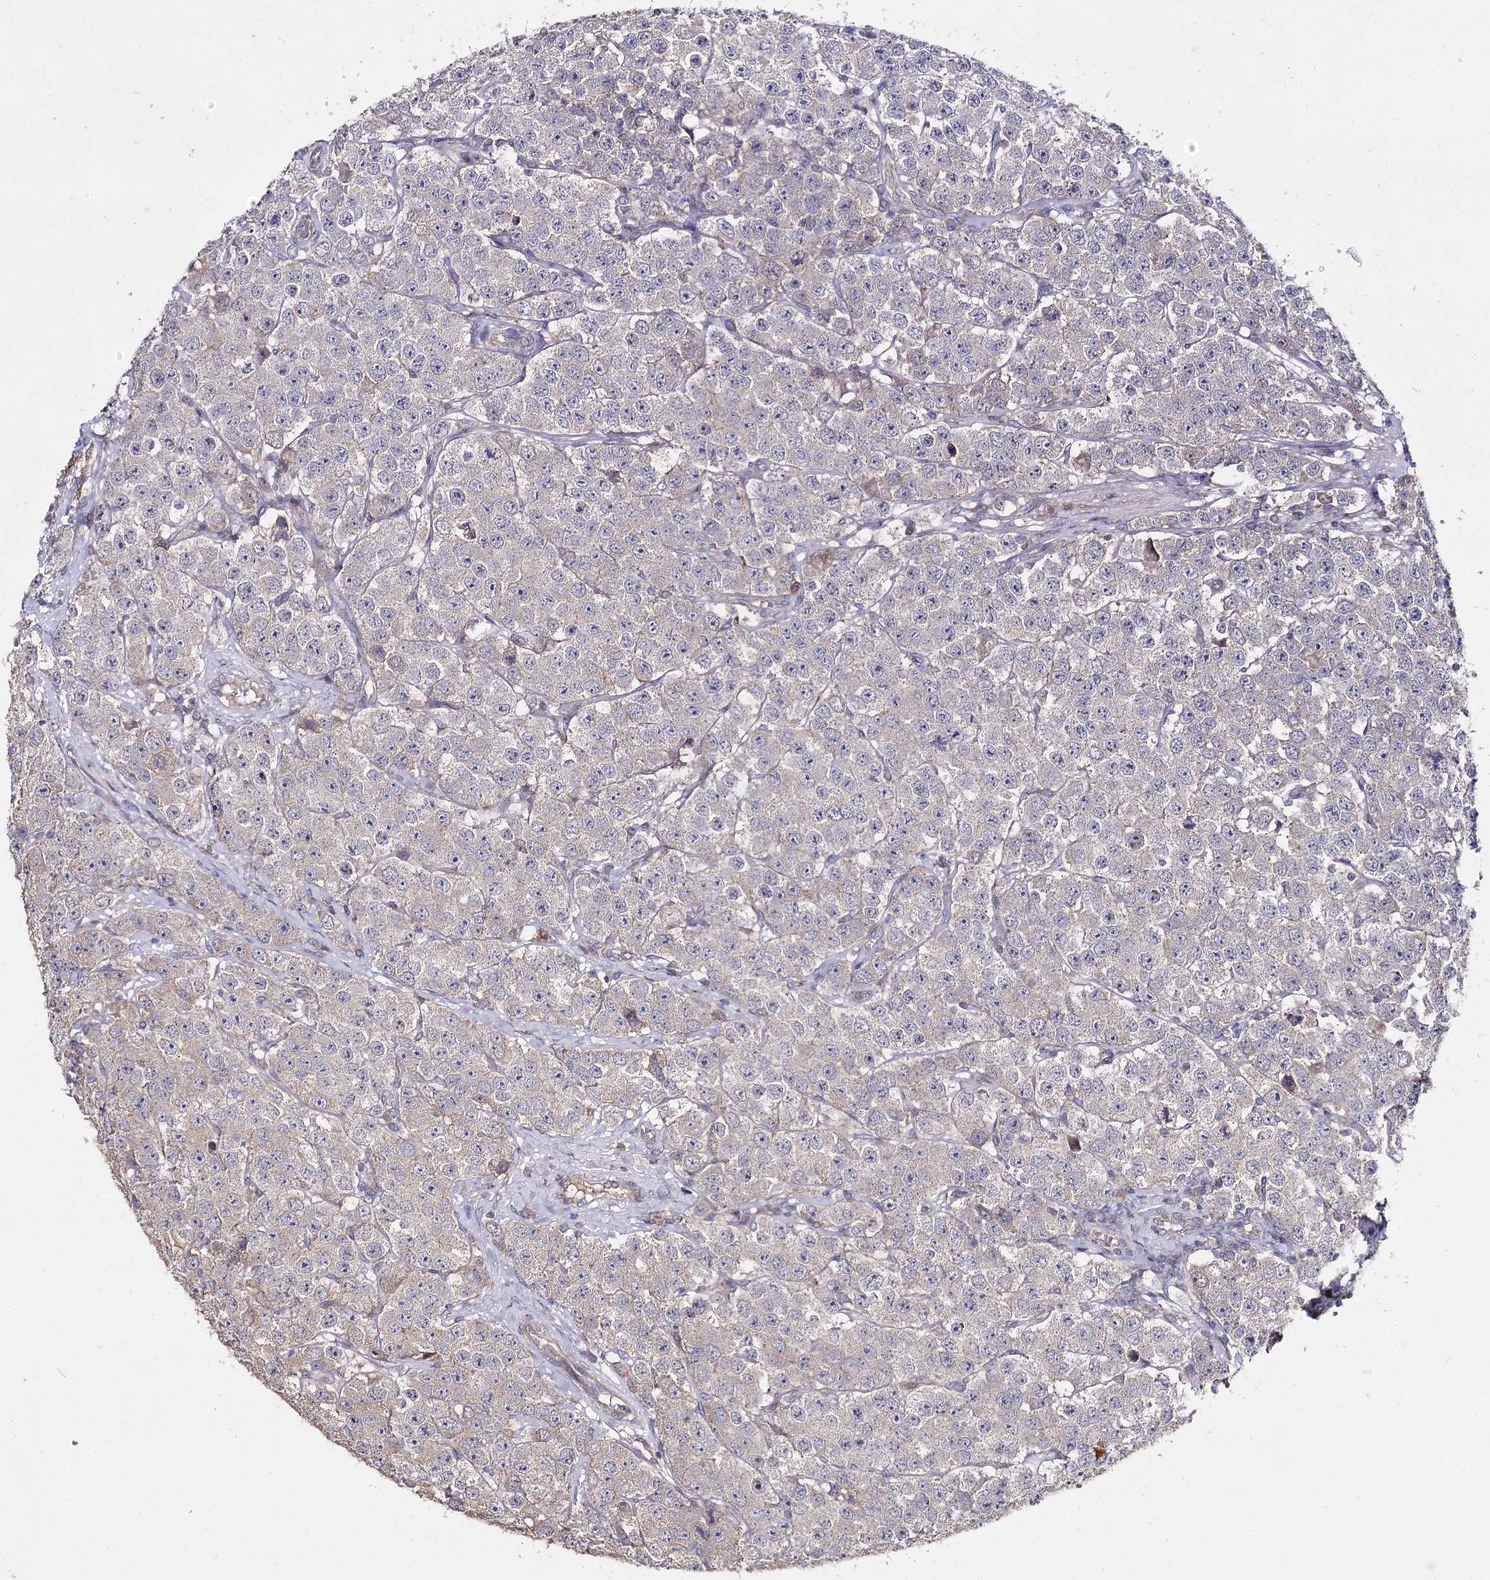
{"staining": {"intensity": "negative", "quantity": "none", "location": "none"}, "tissue": "testis cancer", "cell_type": "Tumor cells", "image_type": "cancer", "snomed": [{"axis": "morphology", "description": "Seminoma, NOS"}, {"axis": "topography", "description": "Testis"}], "caption": "Tumor cells show no significant protein staining in testis cancer.", "gene": "AURKC", "patient": {"sex": "male", "age": 28}}